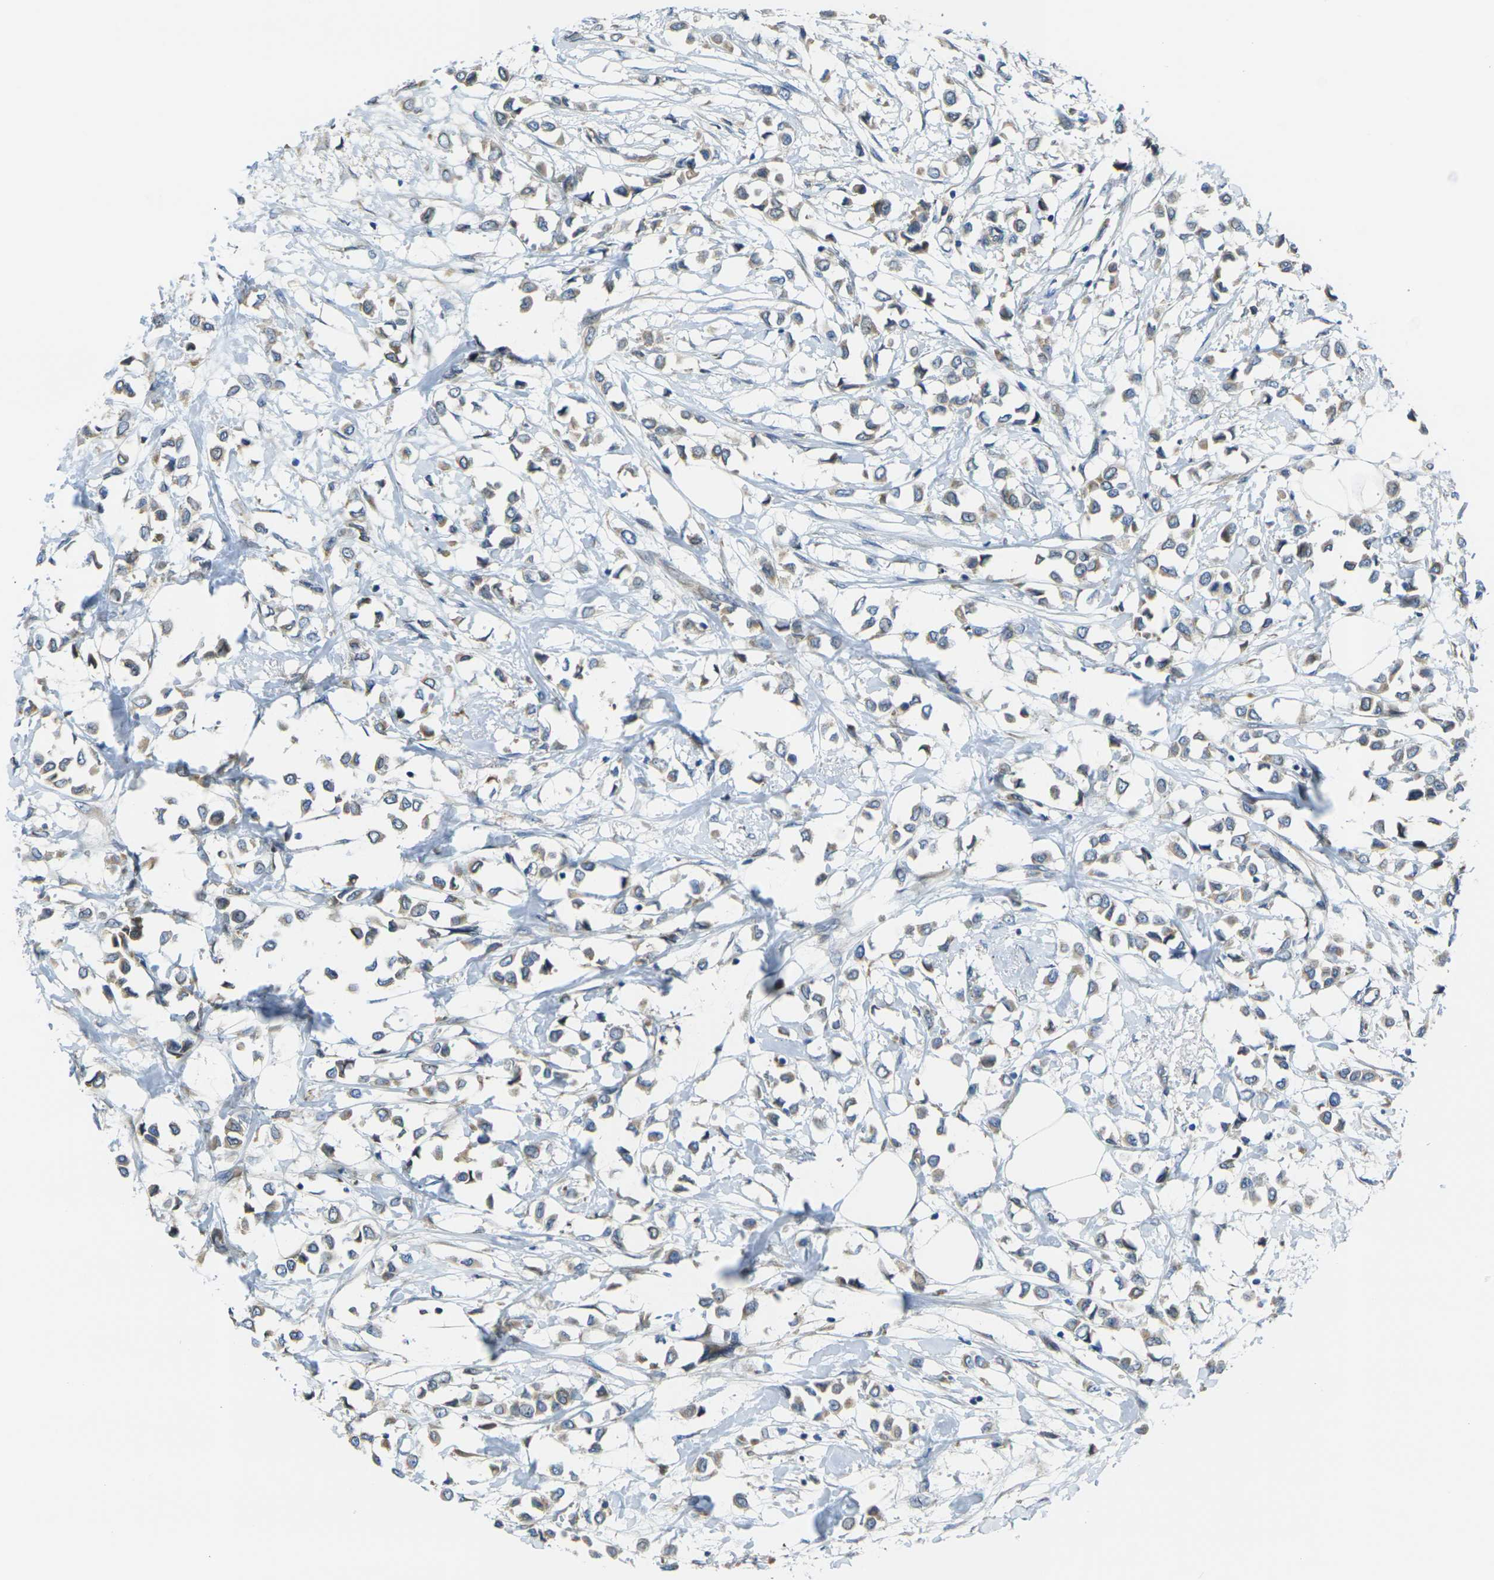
{"staining": {"intensity": "weak", "quantity": ">75%", "location": "cytoplasmic/membranous"}, "tissue": "breast cancer", "cell_type": "Tumor cells", "image_type": "cancer", "snomed": [{"axis": "morphology", "description": "Lobular carcinoma"}, {"axis": "topography", "description": "Breast"}], "caption": "Immunohistochemistry (IHC) photomicrograph of neoplastic tissue: human breast cancer (lobular carcinoma) stained using immunohistochemistry (IHC) displays low levels of weak protein expression localized specifically in the cytoplasmic/membranous of tumor cells, appearing as a cytoplasmic/membranous brown color.", "gene": "FZD1", "patient": {"sex": "female", "age": 51}}